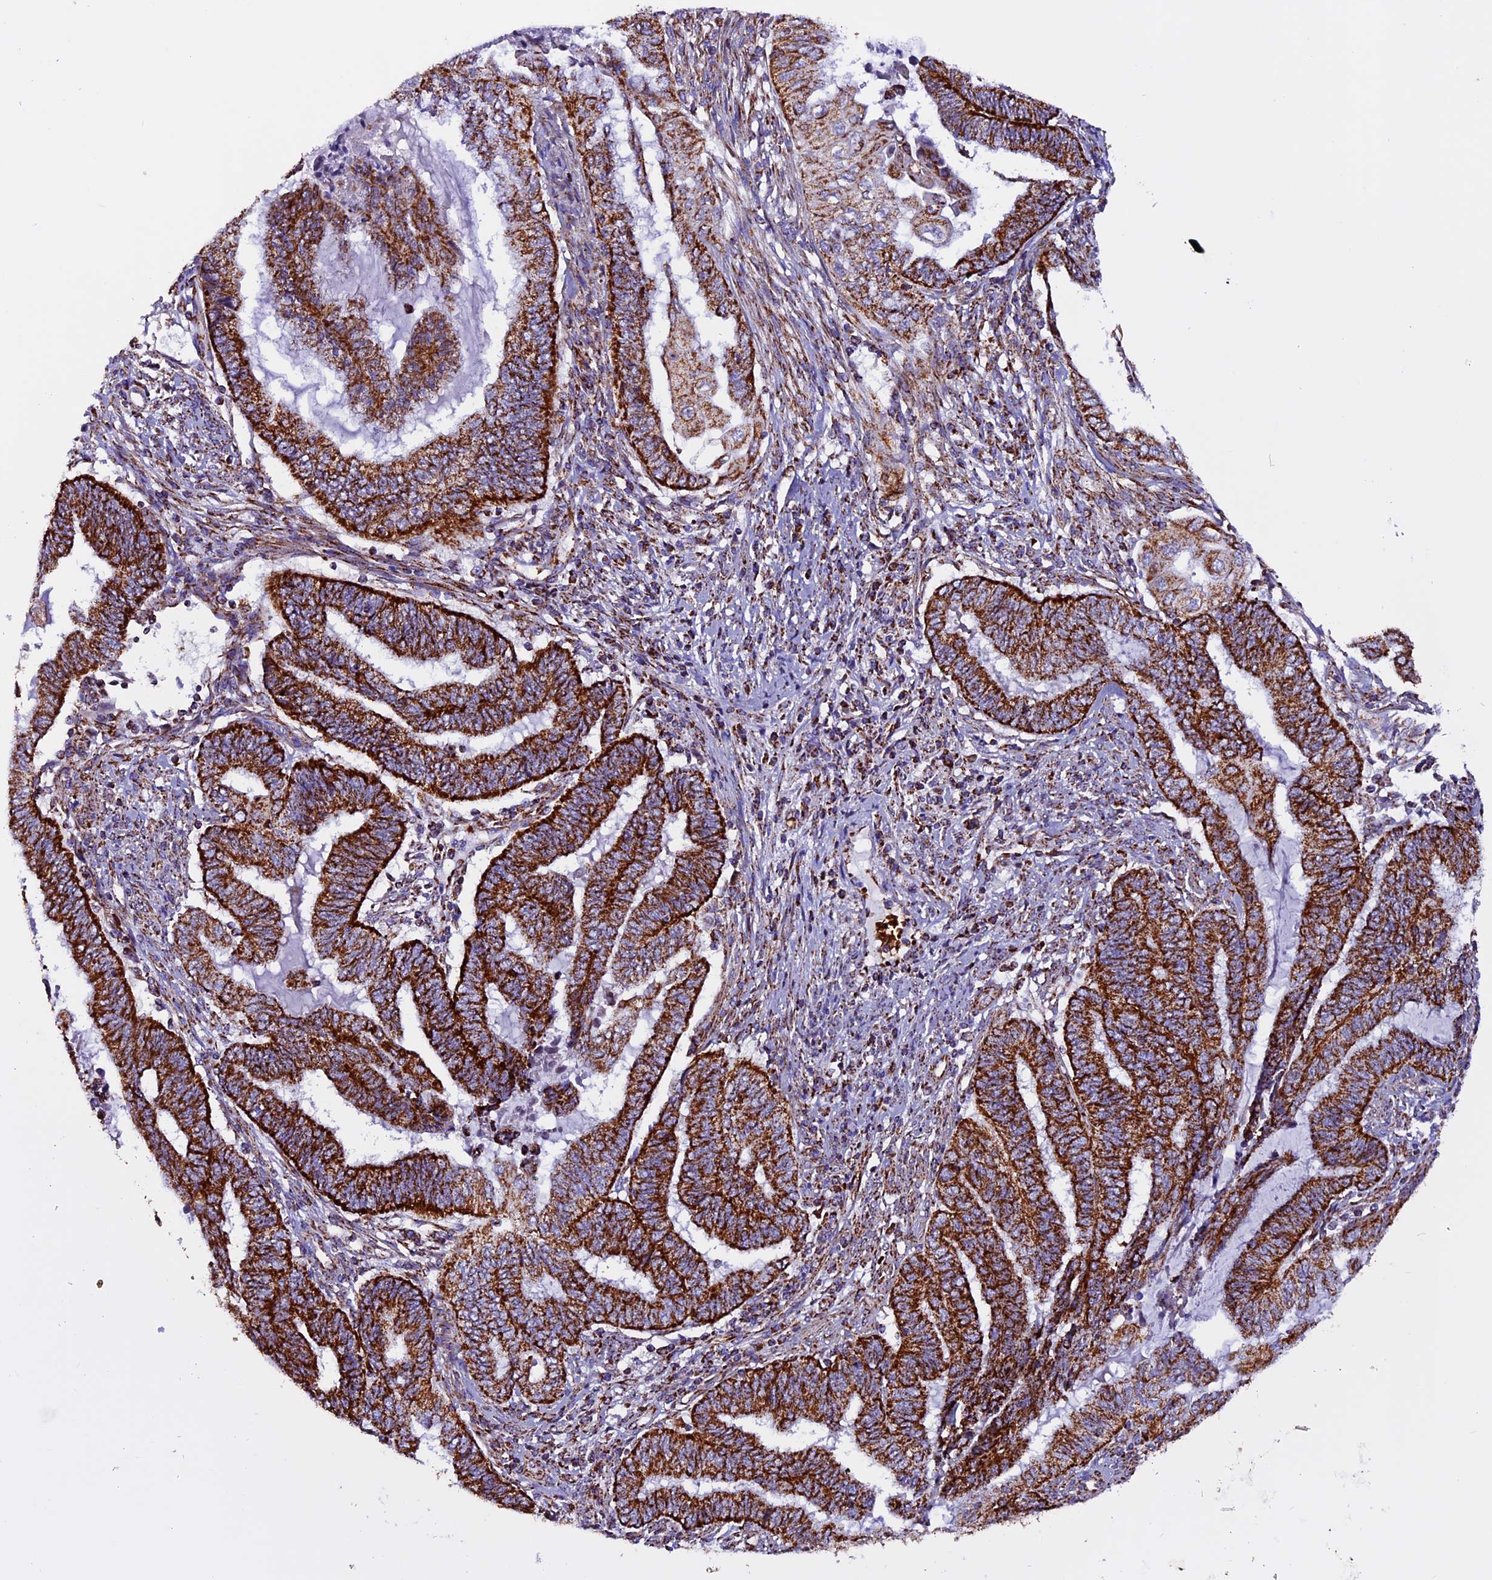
{"staining": {"intensity": "strong", "quantity": ">75%", "location": "cytoplasmic/membranous"}, "tissue": "endometrial cancer", "cell_type": "Tumor cells", "image_type": "cancer", "snomed": [{"axis": "morphology", "description": "Adenocarcinoma, NOS"}, {"axis": "topography", "description": "Uterus"}, {"axis": "topography", "description": "Endometrium"}], "caption": "Protein expression analysis of endometrial cancer reveals strong cytoplasmic/membranous staining in about >75% of tumor cells.", "gene": "CX3CL1", "patient": {"sex": "female", "age": 70}}